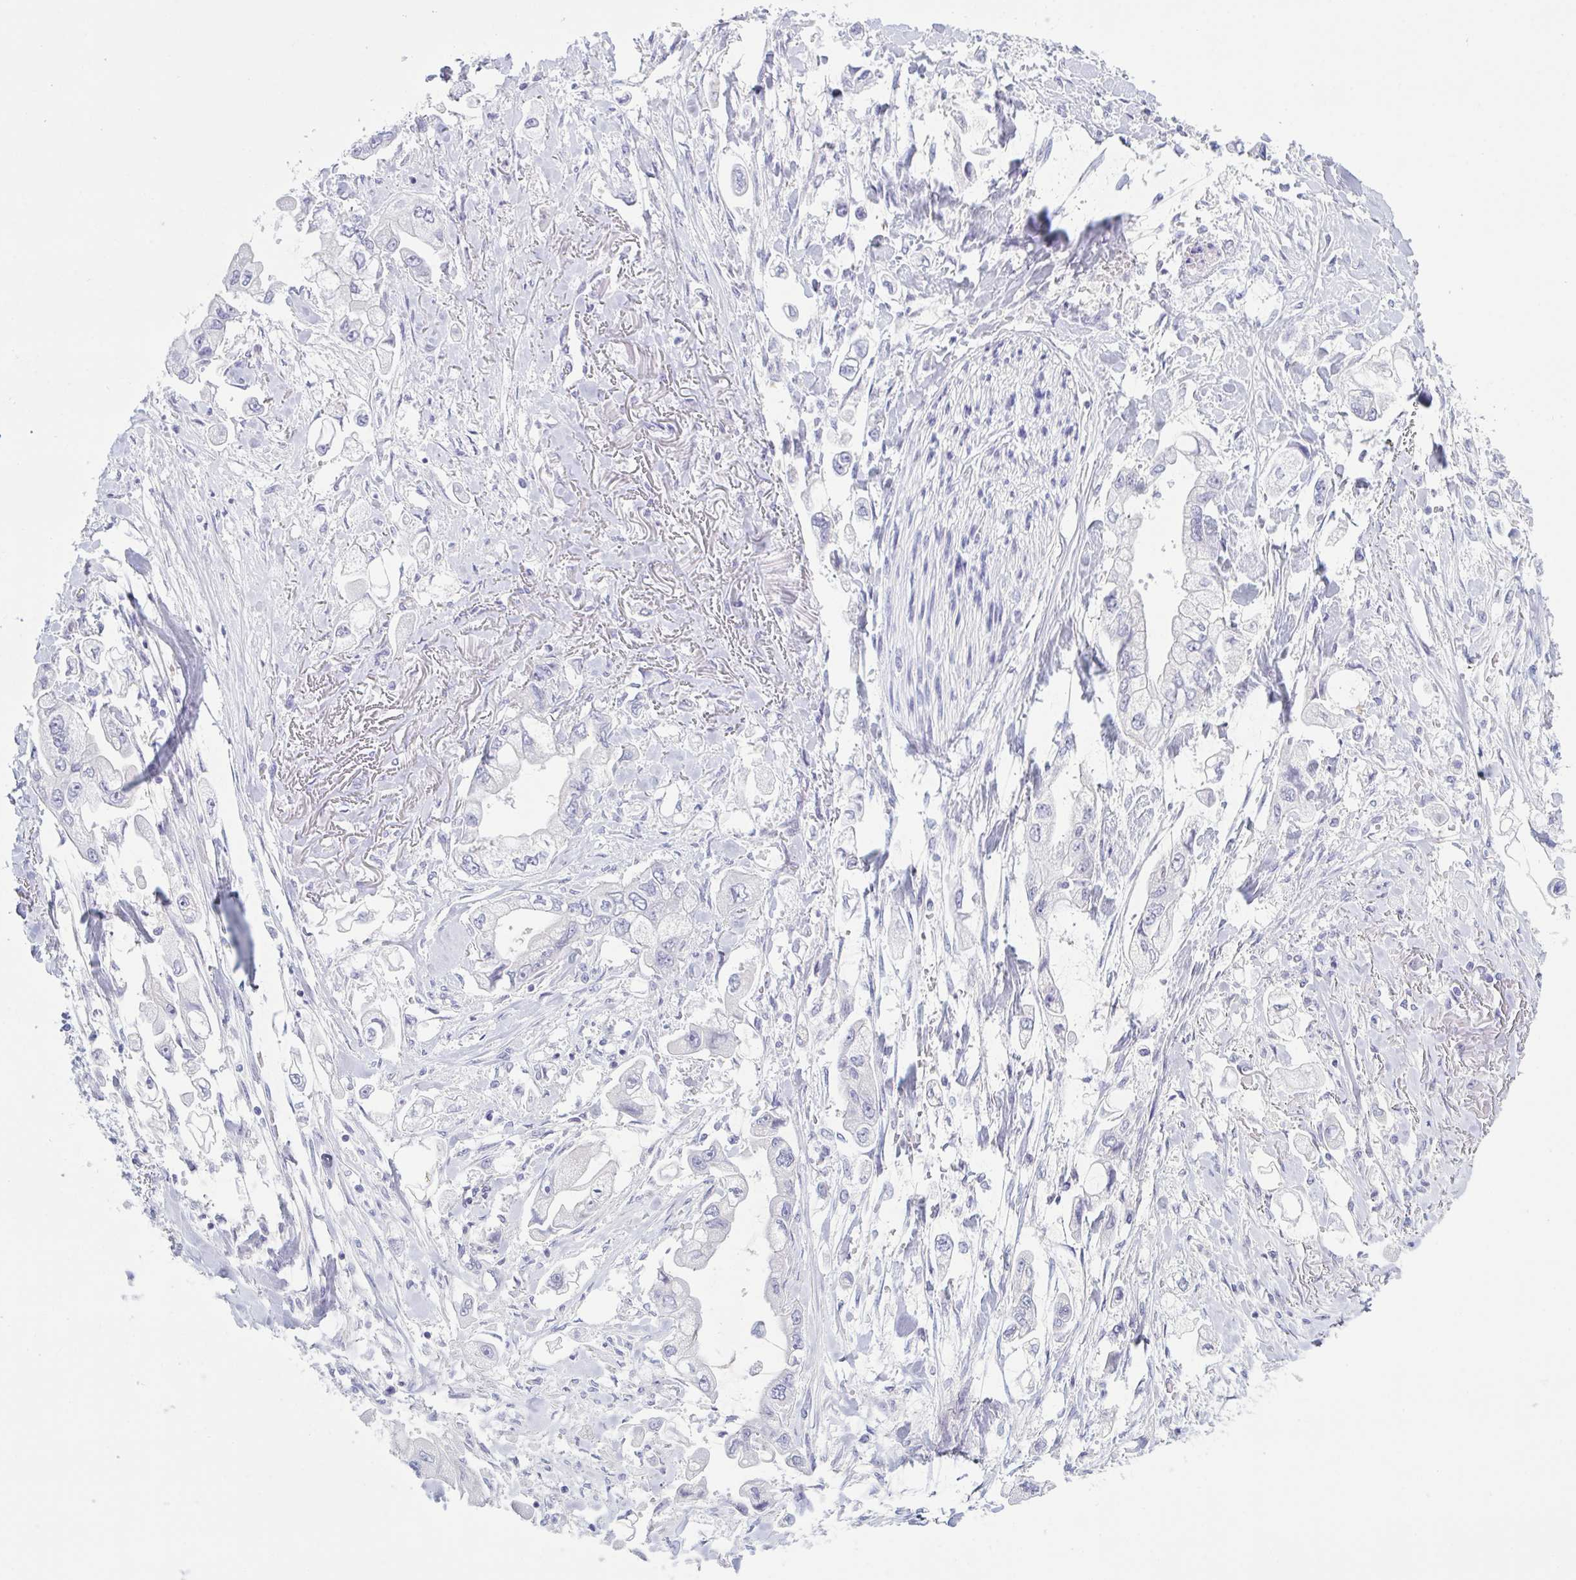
{"staining": {"intensity": "negative", "quantity": "none", "location": "none"}, "tissue": "stomach cancer", "cell_type": "Tumor cells", "image_type": "cancer", "snomed": [{"axis": "morphology", "description": "Adenocarcinoma, NOS"}, {"axis": "topography", "description": "Stomach"}], "caption": "DAB immunohistochemical staining of stomach cancer exhibits no significant positivity in tumor cells. (DAB (3,3'-diaminobenzidine) IHC visualized using brightfield microscopy, high magnification).", "gene": "NAA30", "patient": {"sex": "male", "age": 62}}